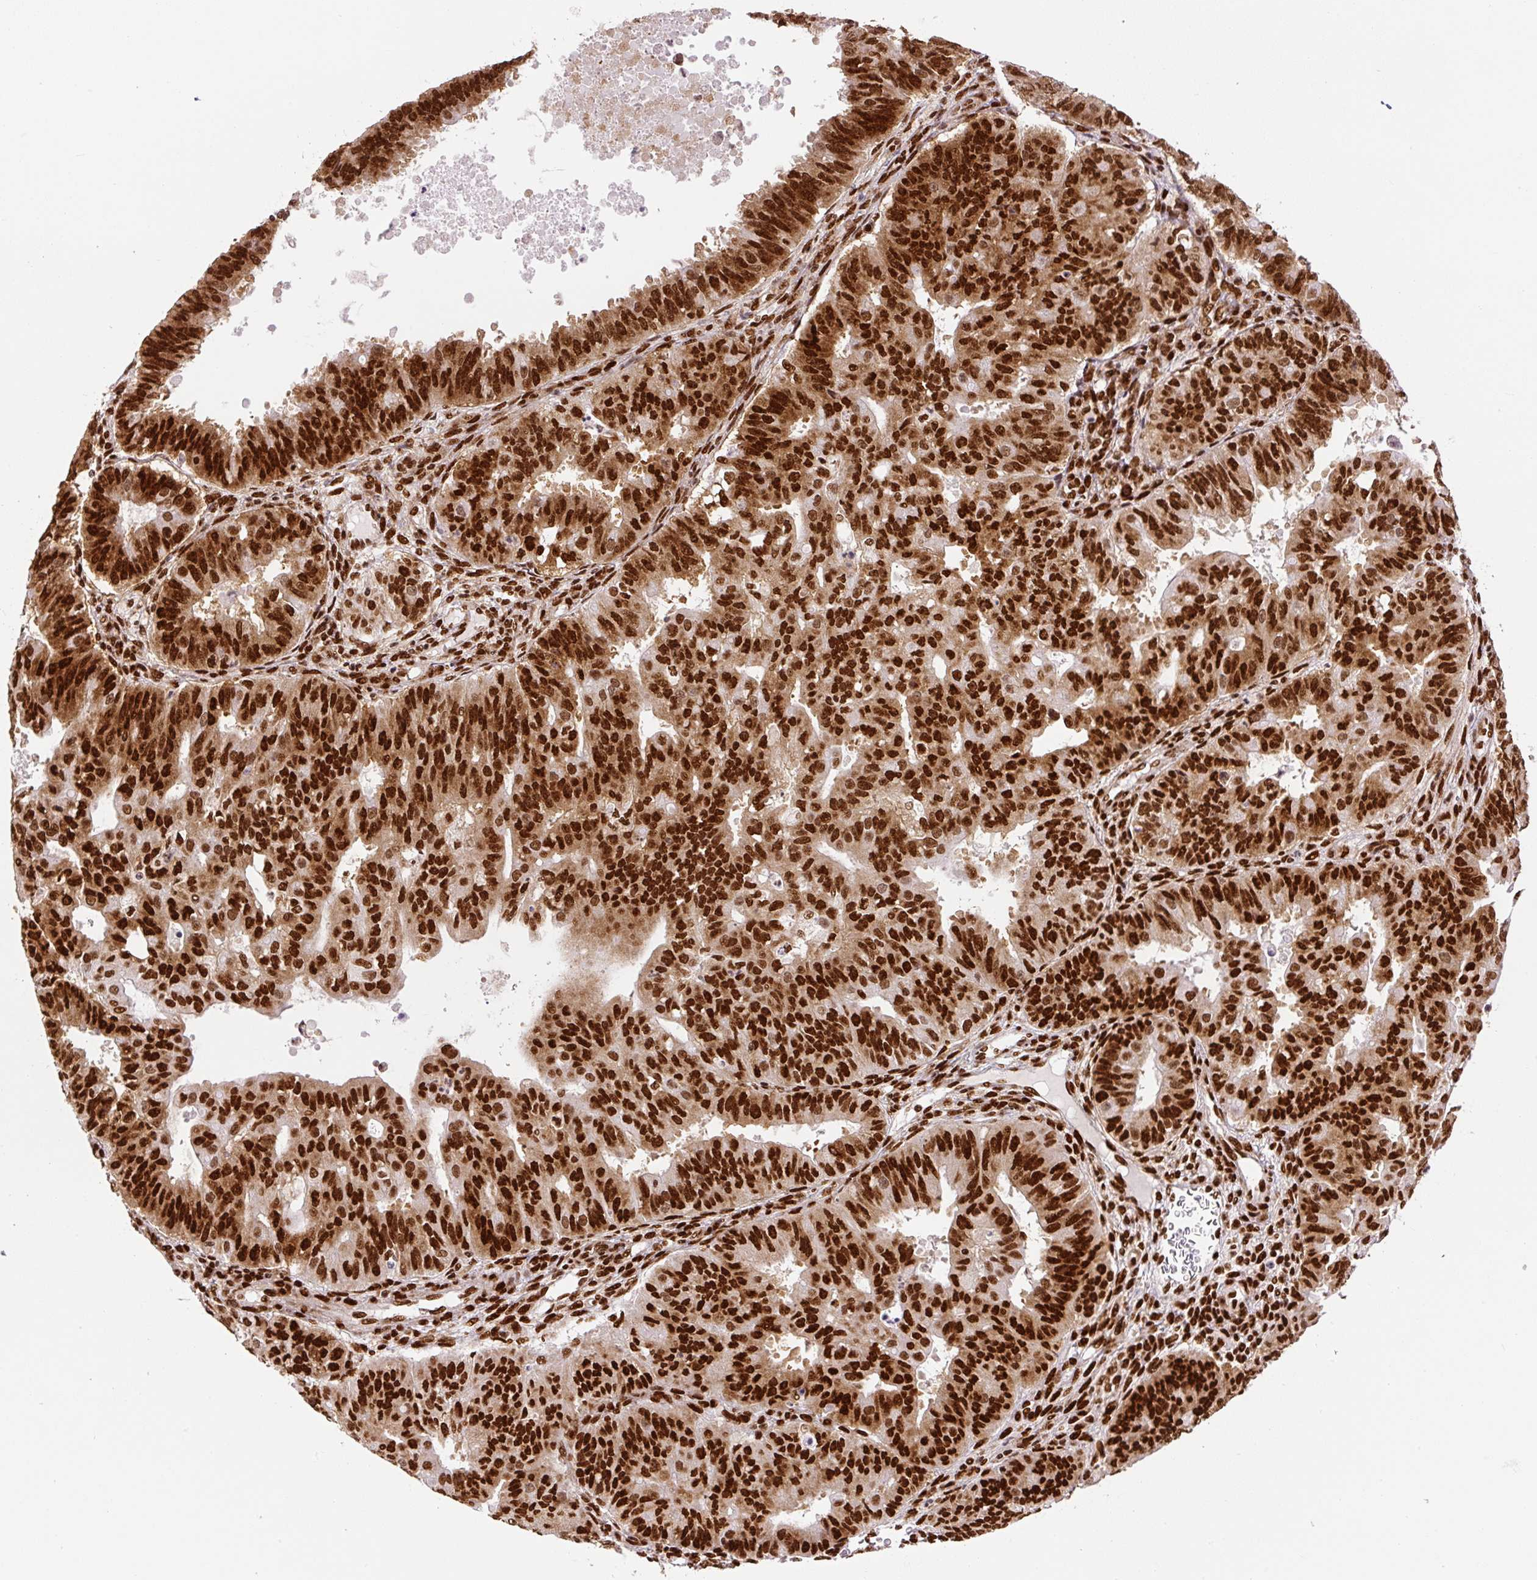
{"staining": {"intensity": "strong", "quantity": ">75%", "location": "nuclear"}, "tissue": "ovarian cancer", "cell_type": "Tumor cells", "image_type": "cancer", "snomed": [{"axis": "morphology", "description": "Carcinoma, endometroid"}, {"axis": "topography", "description": "Appendix"}, {"axis": "topography", "description": "Ovary"}], "caption": "Protein staining of ovarian endometroid carcinoma tissue exhibits strong nuclear expression in approximately >75% of tumor cells. (DAB IHC with brightfield microscopy, high magnification).", "gene": "FUS", "patient": {"sex": "female", "age": 42}}